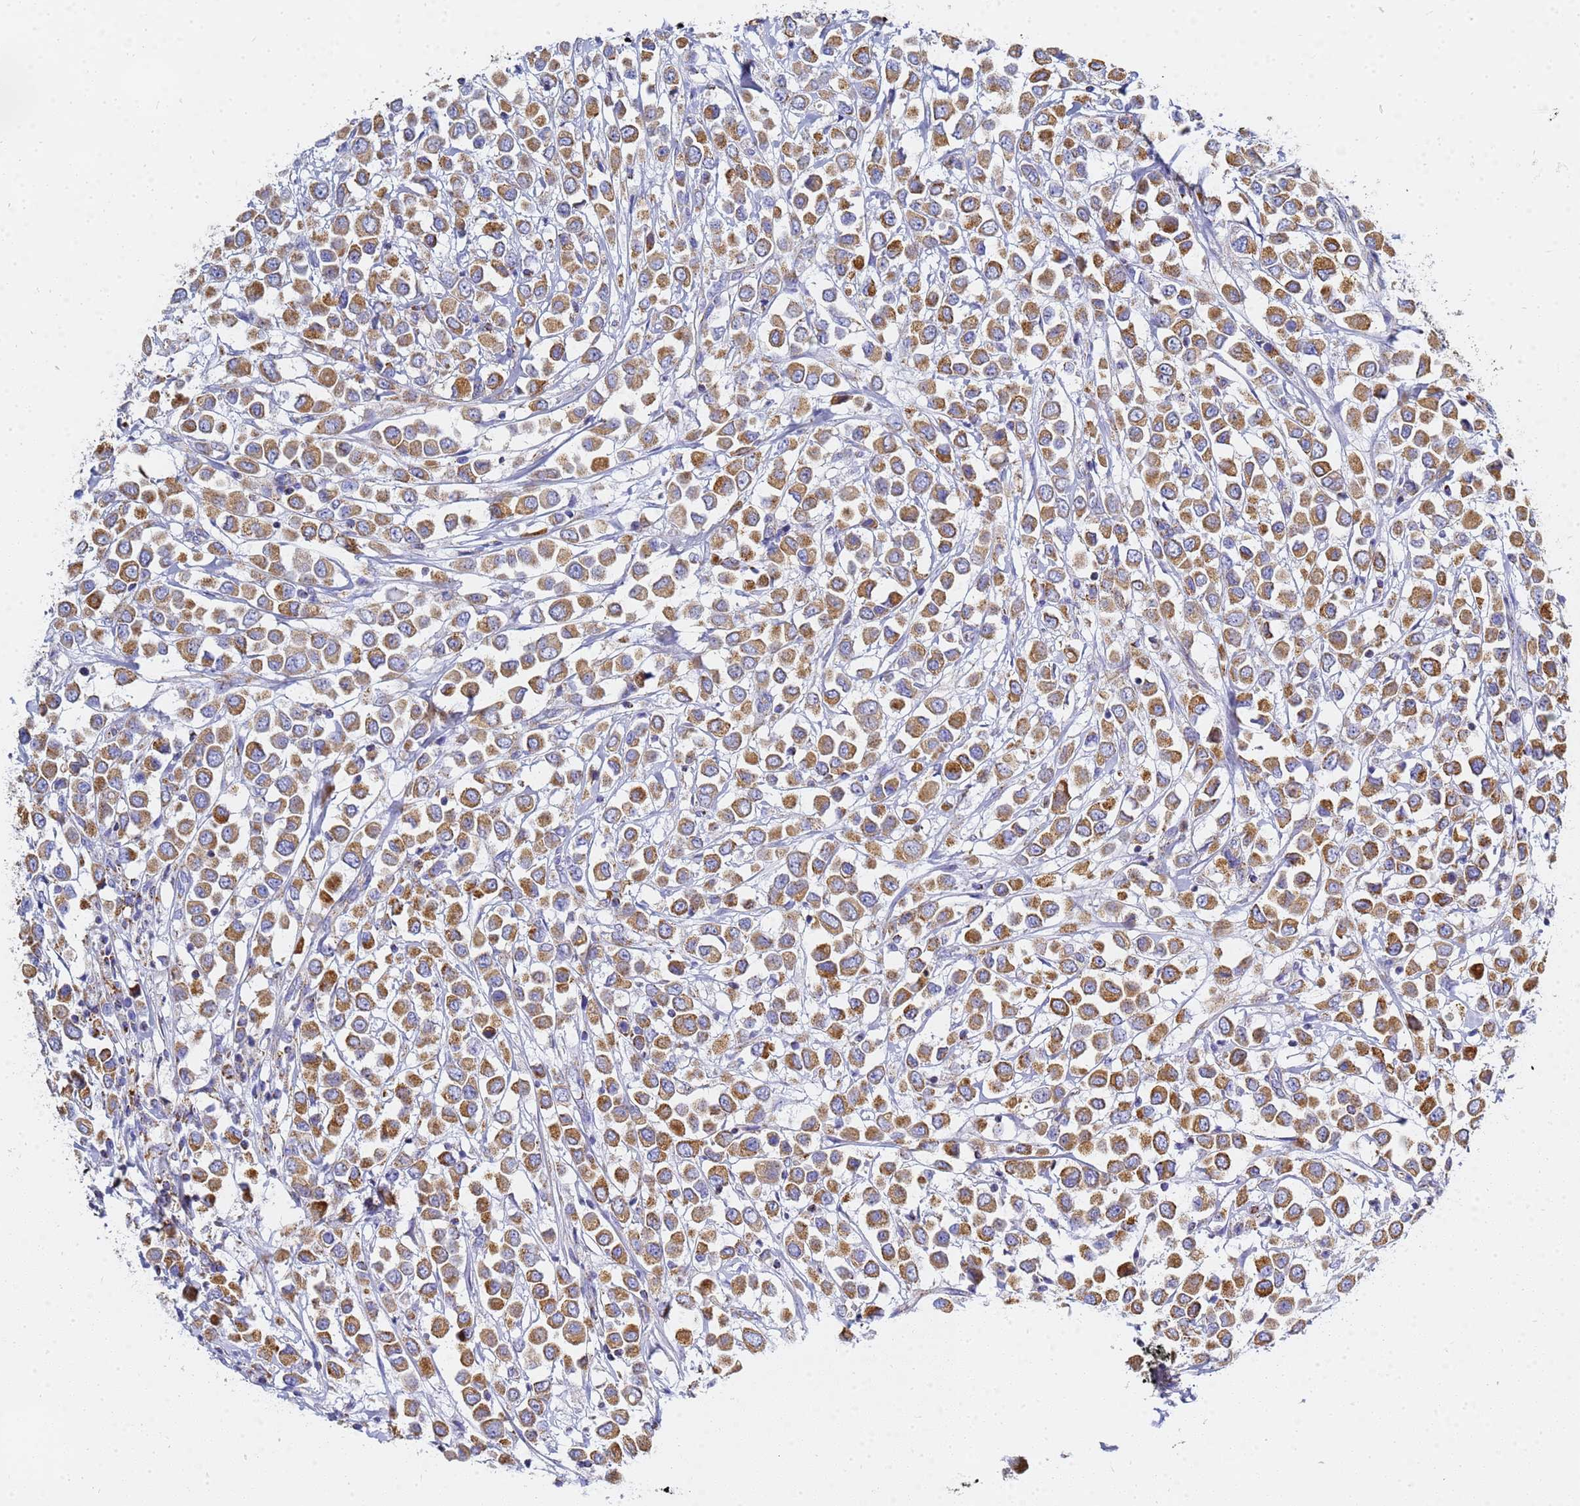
{"staining": {"intensity": "strong", "quantity": ">75%", "location": "cytoplasmic/membranous"}, "tissue": "breast cancer", "cell_type": "Tumor cells", "image_type": "cancer", "snomed": [{"axis": "morphology", "description": "Duct carcinoma"}, {"axis": "topography", "description": "Breast"}], "caption": "IHC histopathology image of neoplastic tissue: human breast cancer stained using immunohistochemistry exhibits high levels of strong protein expression localized specifically in the cytoplasmic/membranous of tumor cells, appearing as a cytoplasmic/membranous brown color.", "gene": "CNIH4", "patient": {"sex": "female", "age": 61}}